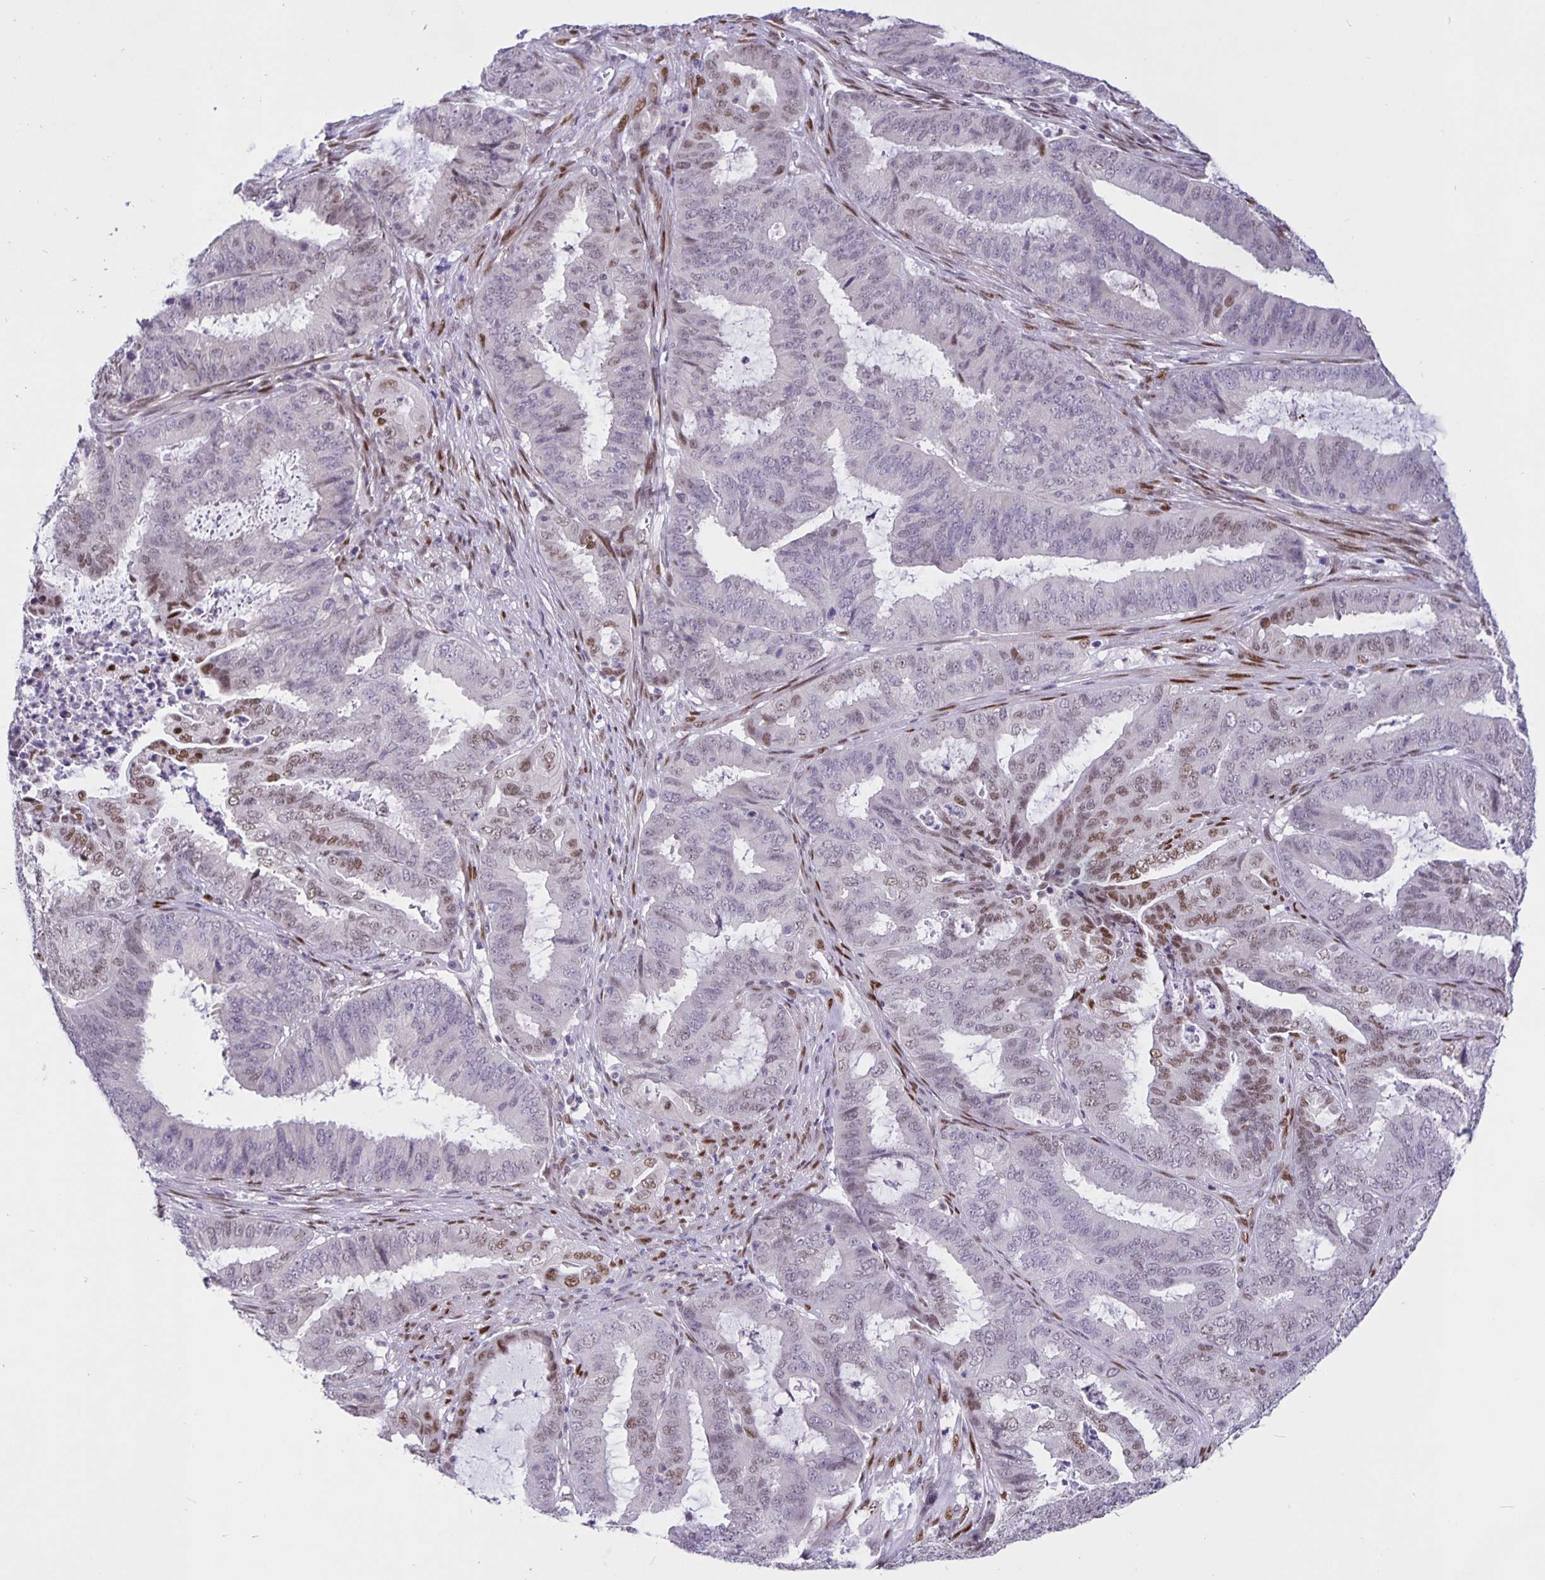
{"staining": {"intensity": "moderate", "quantity": "<25%", "location": "nuclear"}, "tissue": "endometrial cancer", "cell_type": "Tumor cells", "image_type": "cancer", "snomed": [{"axis": "morphology", "description": "Adenocarcinoma, NOS"}, {"axis": "topography", "description": "Endometrium"}], "caption": "Immunohistochemistry of human endometrial cancer shows low levels of moderate nuclear expression in about <25% of tumor cells.", "gene": "FOSL2", "patient": {"sex": "female", "age": 51}}